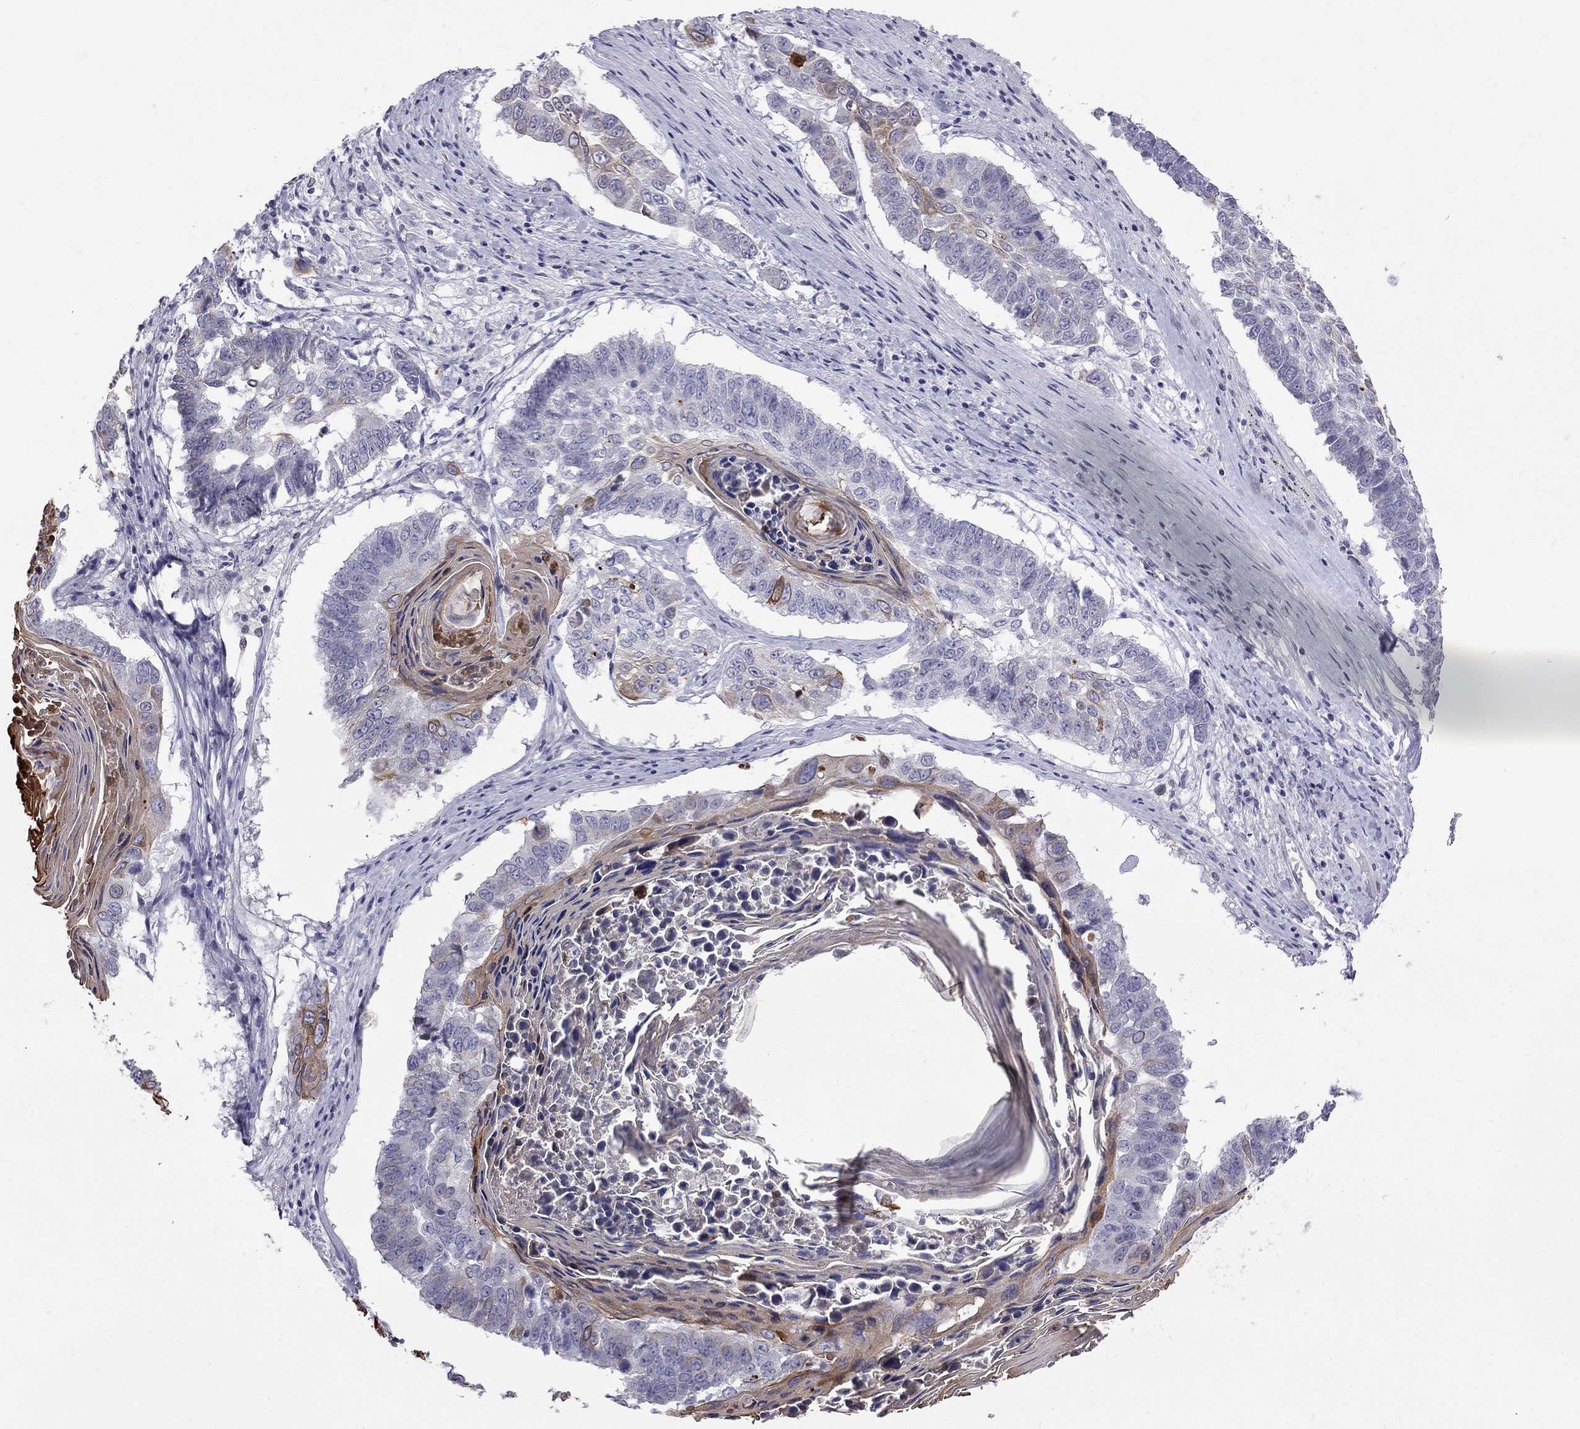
{"staining": {"intensity": "strong", "quantity": "<25%", "location": "cytoplasmic/membranous"}, "tissue": "lung cancer", "cell_type": "Tumor cells", "image_type": "cancer", "snomed": [{"axis": "morphology", "description": "Squamous cell carcinoma, NOS"}, {"axis": "topography", "description": "Lung"}], "caption": "Strong cytoplasmic/membranous protein expression is appreciated in about <25% of tumor cells in squamous cell carcinoma (lung).", "gene": "MUC15", "patient": {"sex": "male", "age": 73}}